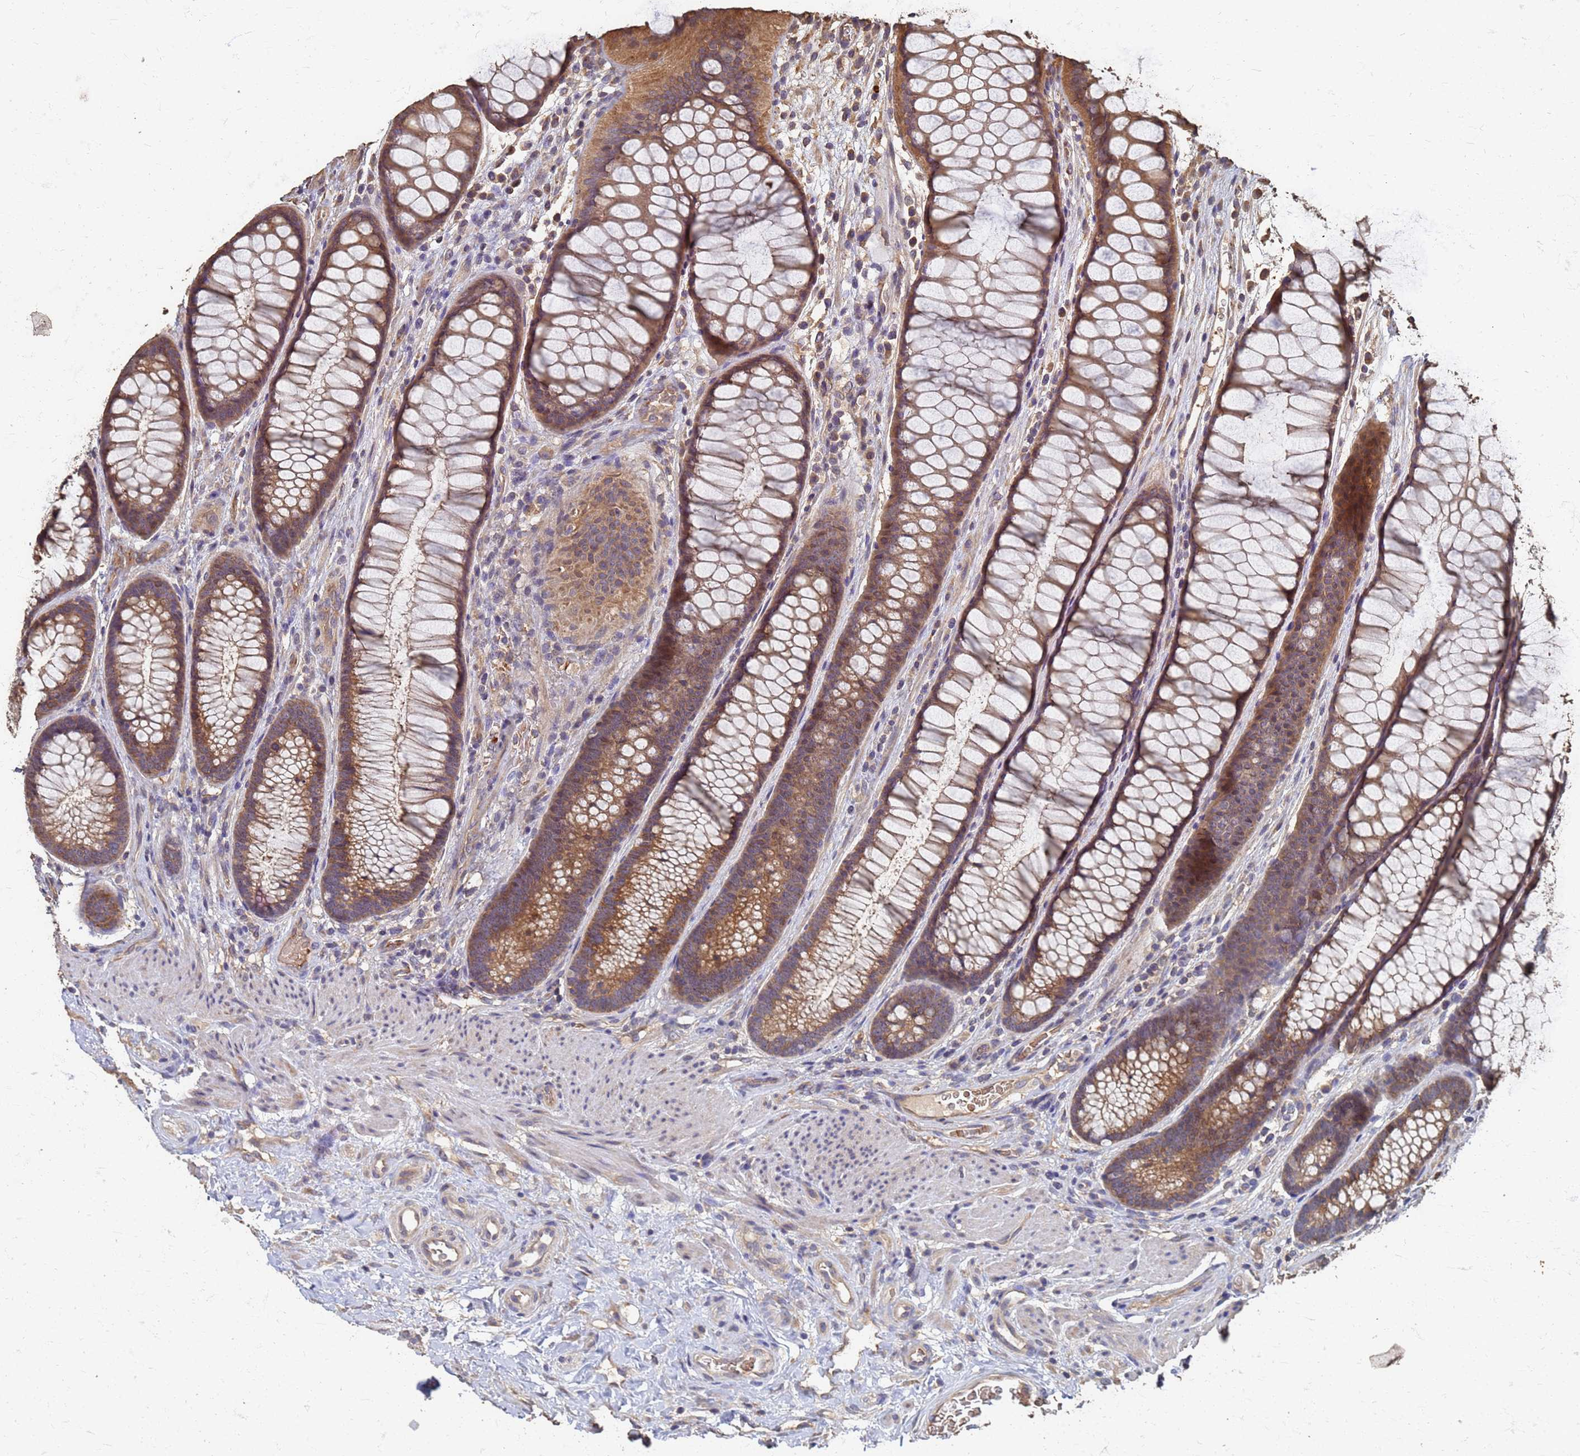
{"staining": {"intensity": "moderate", "quantity": ">75%", "location": "cytoplasmic/membranous"}, "tissue": "colon", "cell_type": "Endothelial cells", "image_type": "normal", "snomed": [{"axis": "morphology", "description": "Normal tissue, NOS"}, {"axis": "topography", "description": "Colon"}], "caption": "High-magnification brightfield microscopy of normal colon stained with DAB (3,3'-diaminobenzidine) (brown) and counterstained with hematoxylin (blue). endothelial cells exhibit moderate cytoplasmic/membranous expression is identified in approximately>75% of cells. Nuclei are stained in blue.", "gene": "DPH5", "patient": {"sex": "female", "age": 82}}